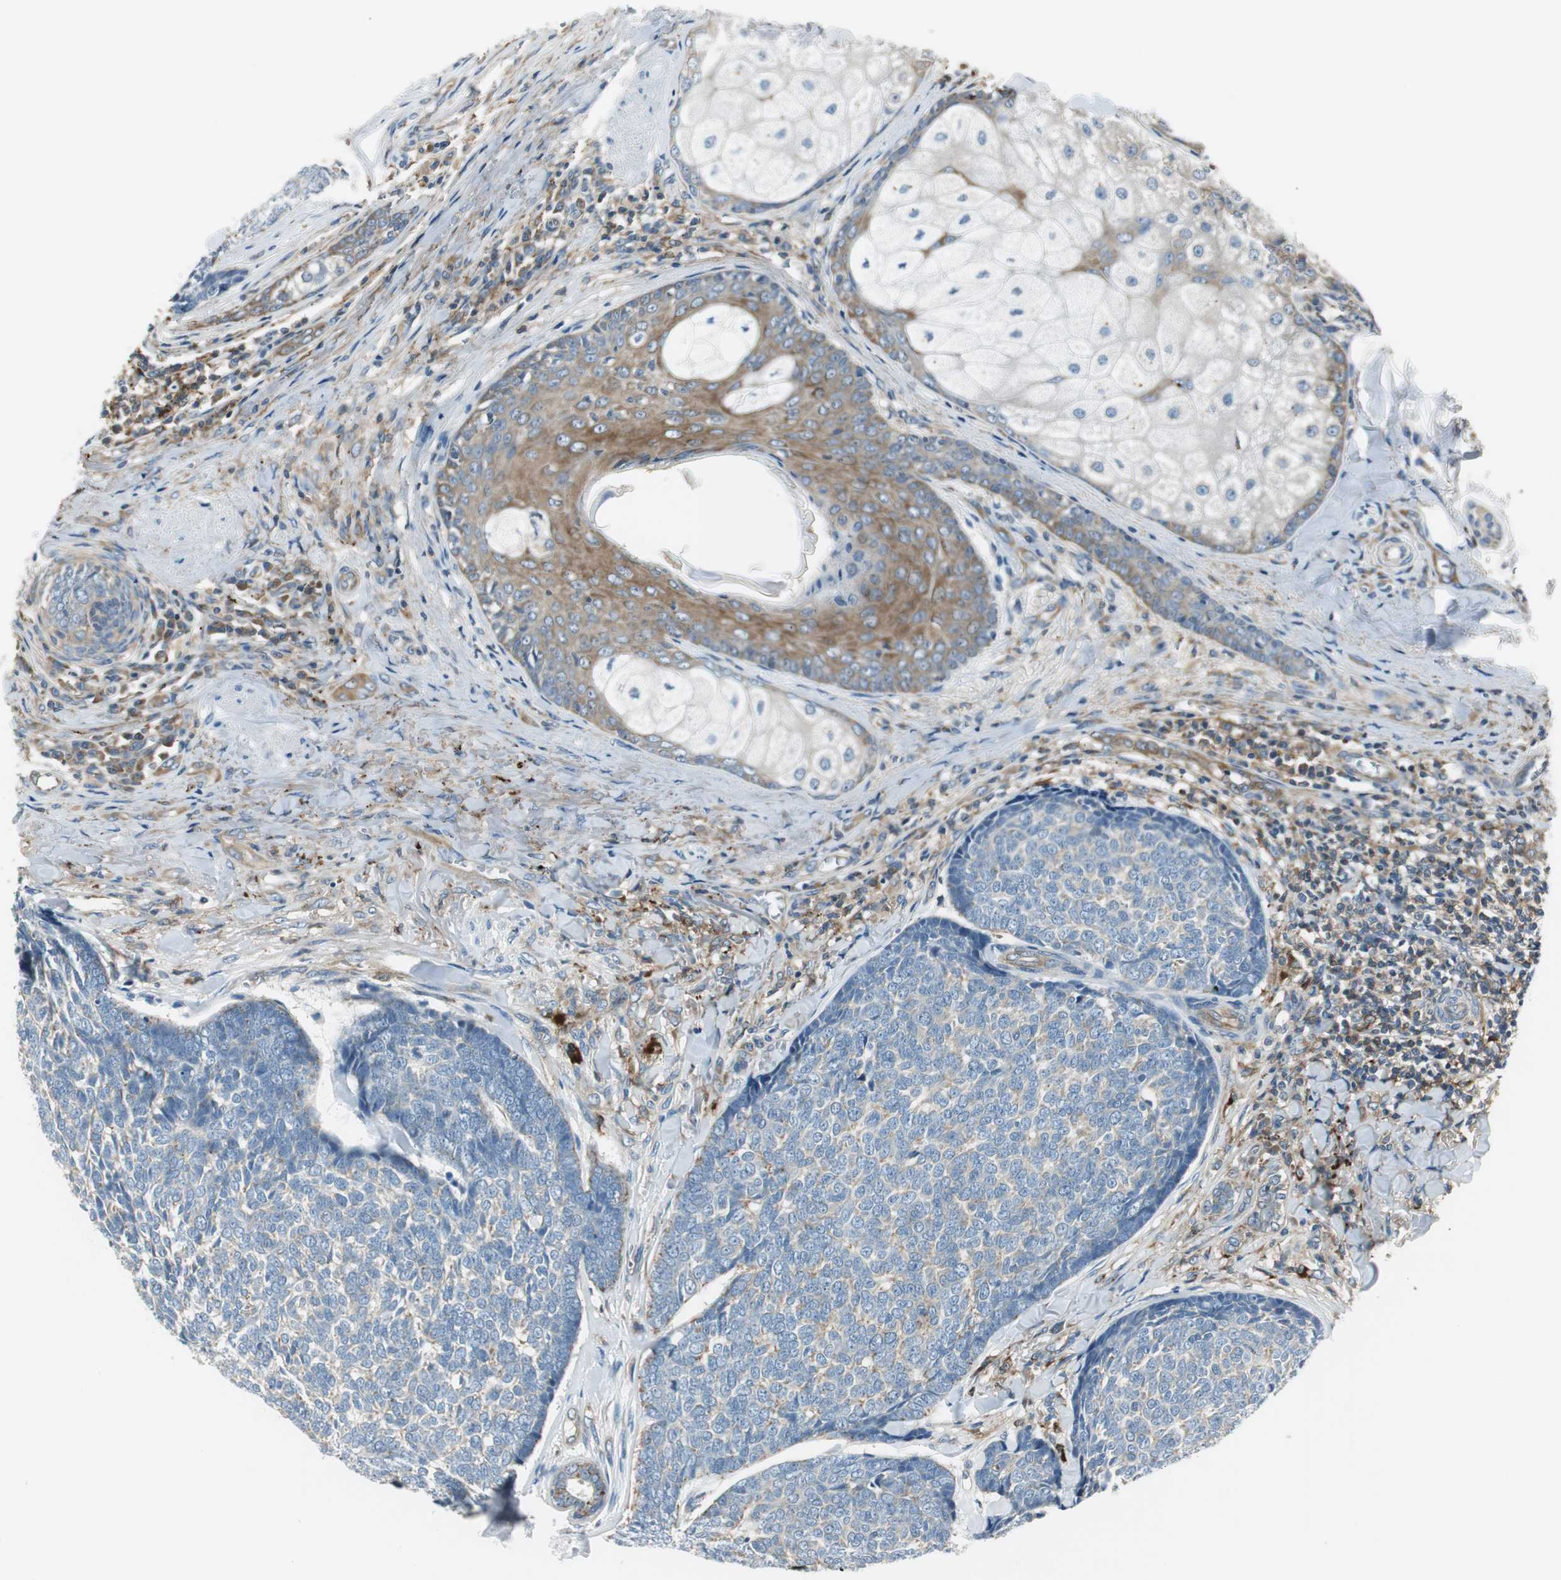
{"staining": {"intensity": "weak", "quantity": "25%-75%", "location": "cytoplasmic/membranous"}, "tissue": "skin cancer", "cell_type": "Tumor cells", "image_type": "cancer", "snomed": [{"axis": "morphology", "description": "Basal cell carcinoma"}, {"axis": "topography", "description": "Skin"}], "caption": "Protein expression analysis of basal cell carcinoma (skin) displays weak cytoplasmic/membranous positivity in approximately 25%-75% of tumor cells. (Brightfield microscopy of DAB IHC at high magnification).", "gene": "NCK1", "patient": {"sex": "male", "age": 84}}